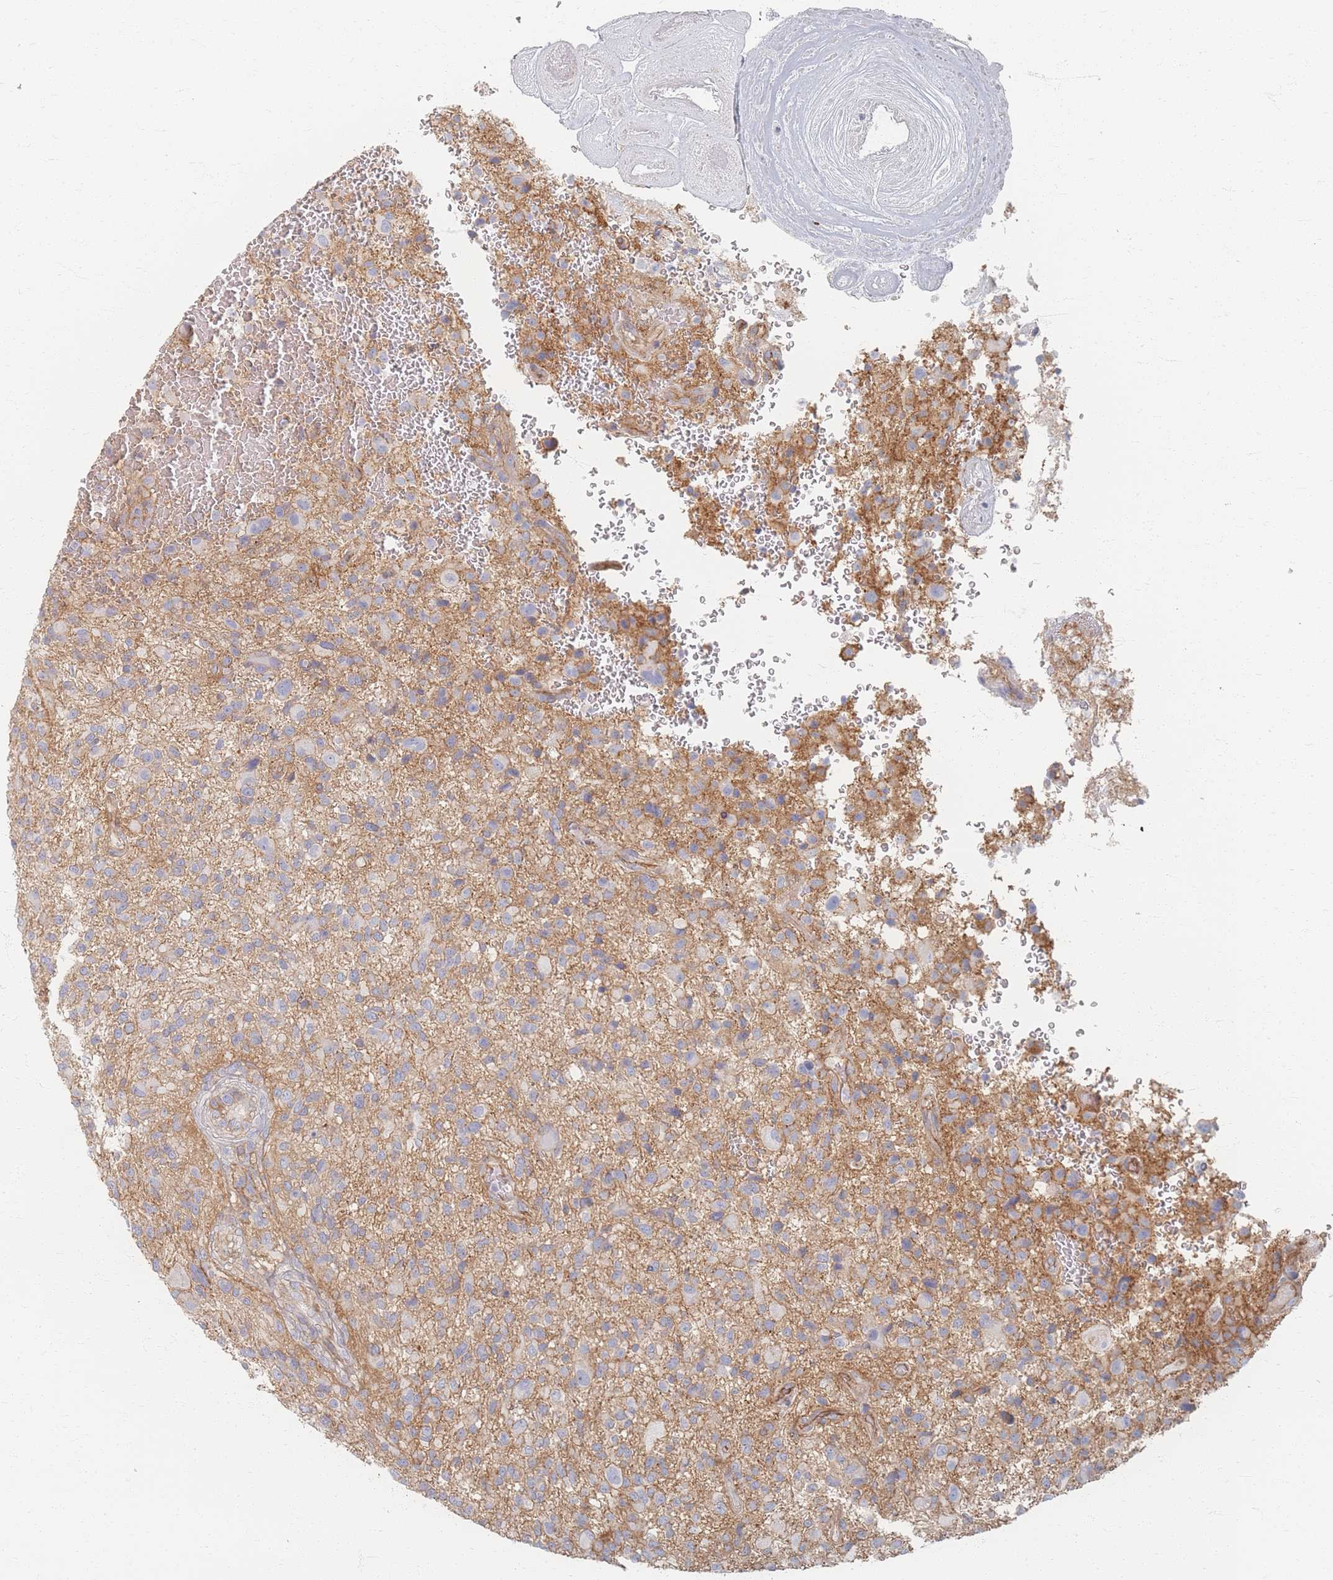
{"staining": {"intensity": "negative", "quantity": "none", "location": "none"}, "tissue": "glioma", "cell_type": "Tumor cells", "image_type": "cancer", "snomed": [{"axis": "morphology", "description": "Glioma, malignant, High grade"}, {"axis": "topography", "description": "Brain"}], "caption": "Immunohistochemical staining of human high-grade glioma (malignant) demonstrates no significant expression in tumor cells. Brightfield microscopy of IHC stained with DAB (brown) and hematoxylin (blue), captured at high magnification.", "gene": "GNB1", "patient": {"sex": "male", "age": 47}}